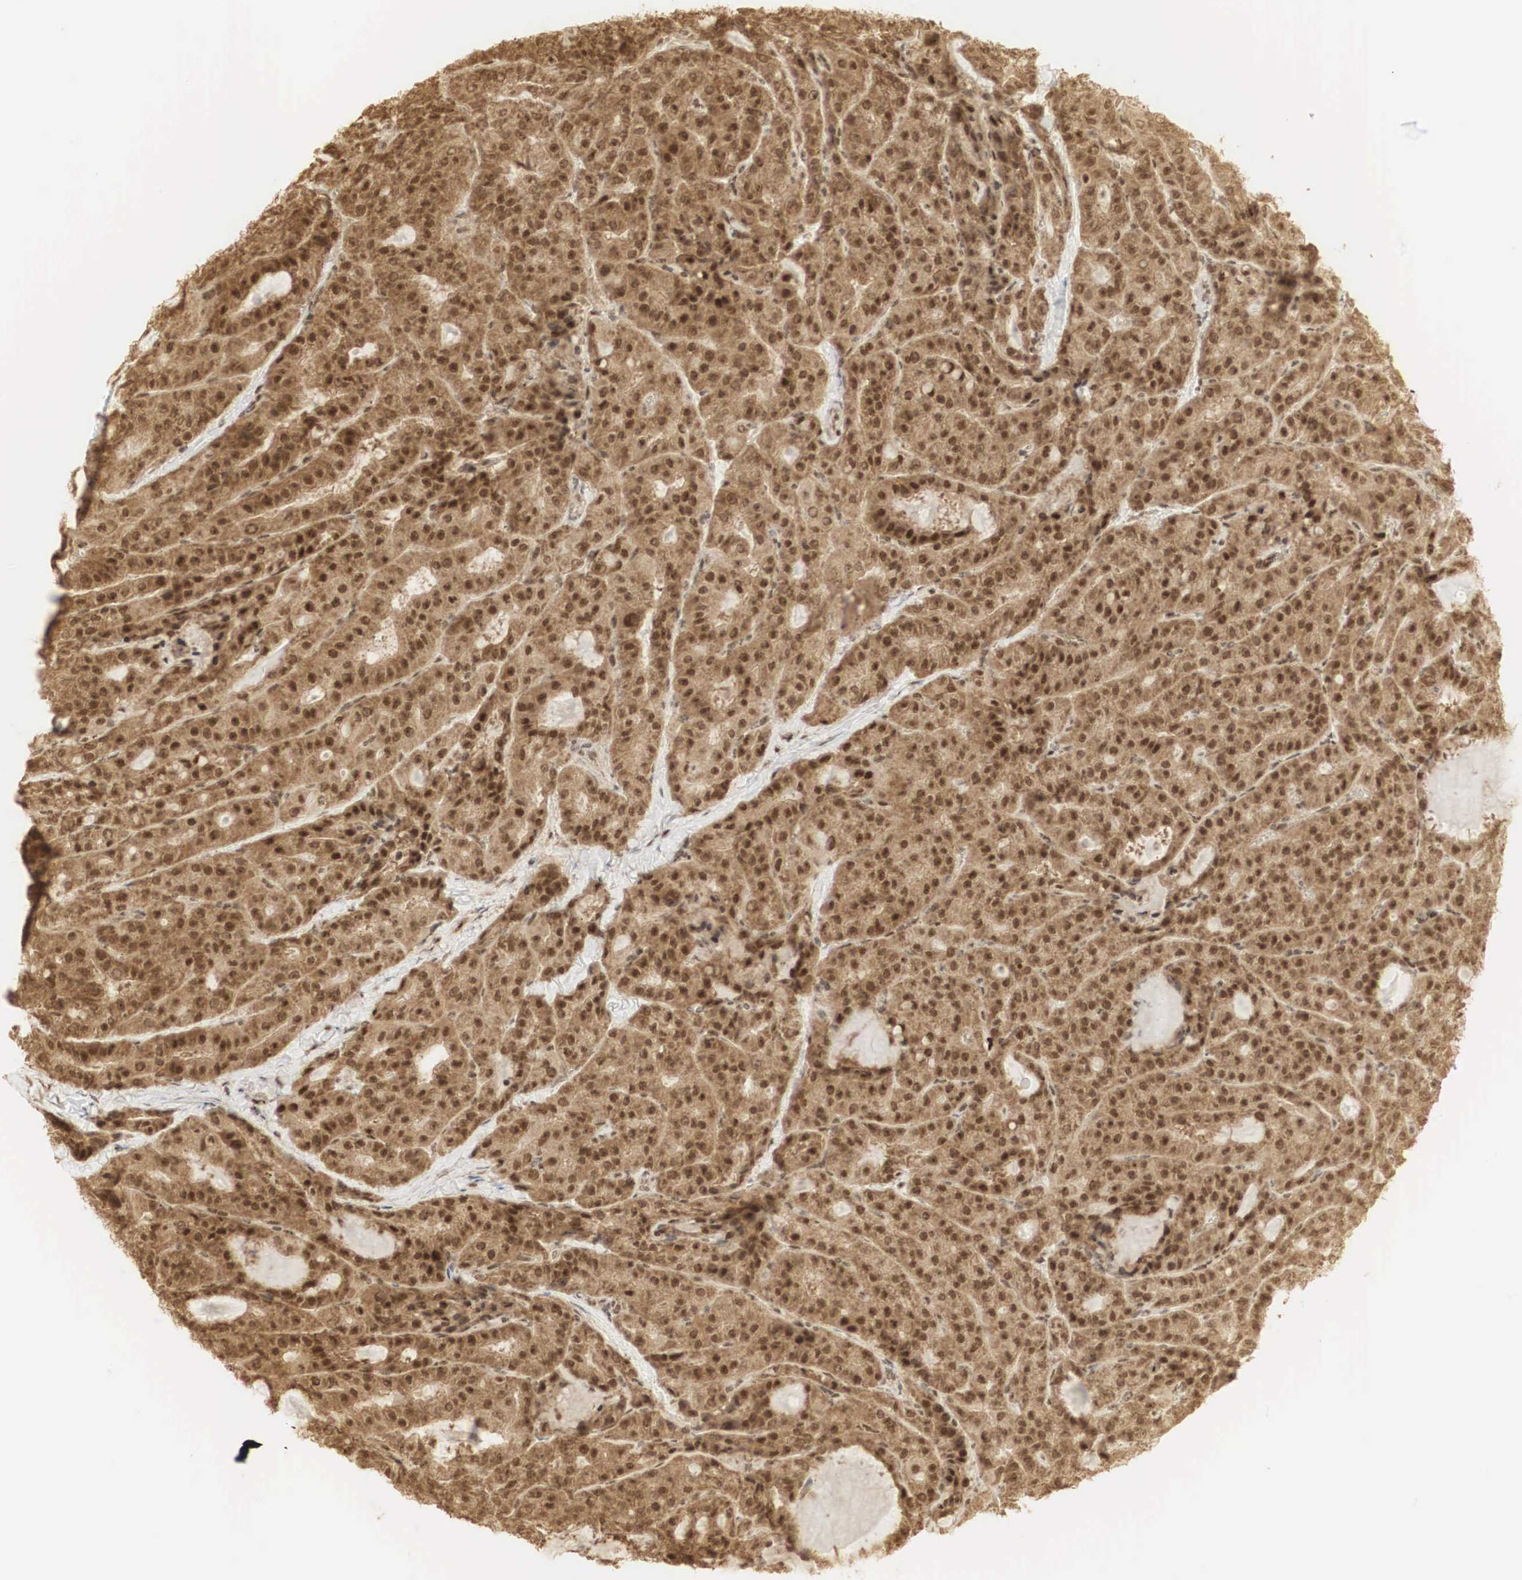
{"staining": {"intensity": "strong", "quantity": ">75%", "location": "cytoplasmic/membranous,nuclear"}, "tissue": "thyroid cancer", "cell_type": "Tumor cells", "image_type": "cancer", "snomed": [{"axis": "morphology", "description": "Papillary adenocarcinoma, NOS"}, {"axis": "topography", "description": "Thyroid gland"}], "caption": "IHC histopathology image of neoplastic tissue: human papillary adenocarcinoma (thyroid) stained using immunohistochemistry (IHC) demonstrates high levels of strong protein expression localized specifically in the cytoplasmic/membranous and nuclear of tumor cells, appearing as a cytoplasmic/membranous and nuclear brown color.", "gene": "RNF113A", "patient": {"sex": "female", "age": 71}}